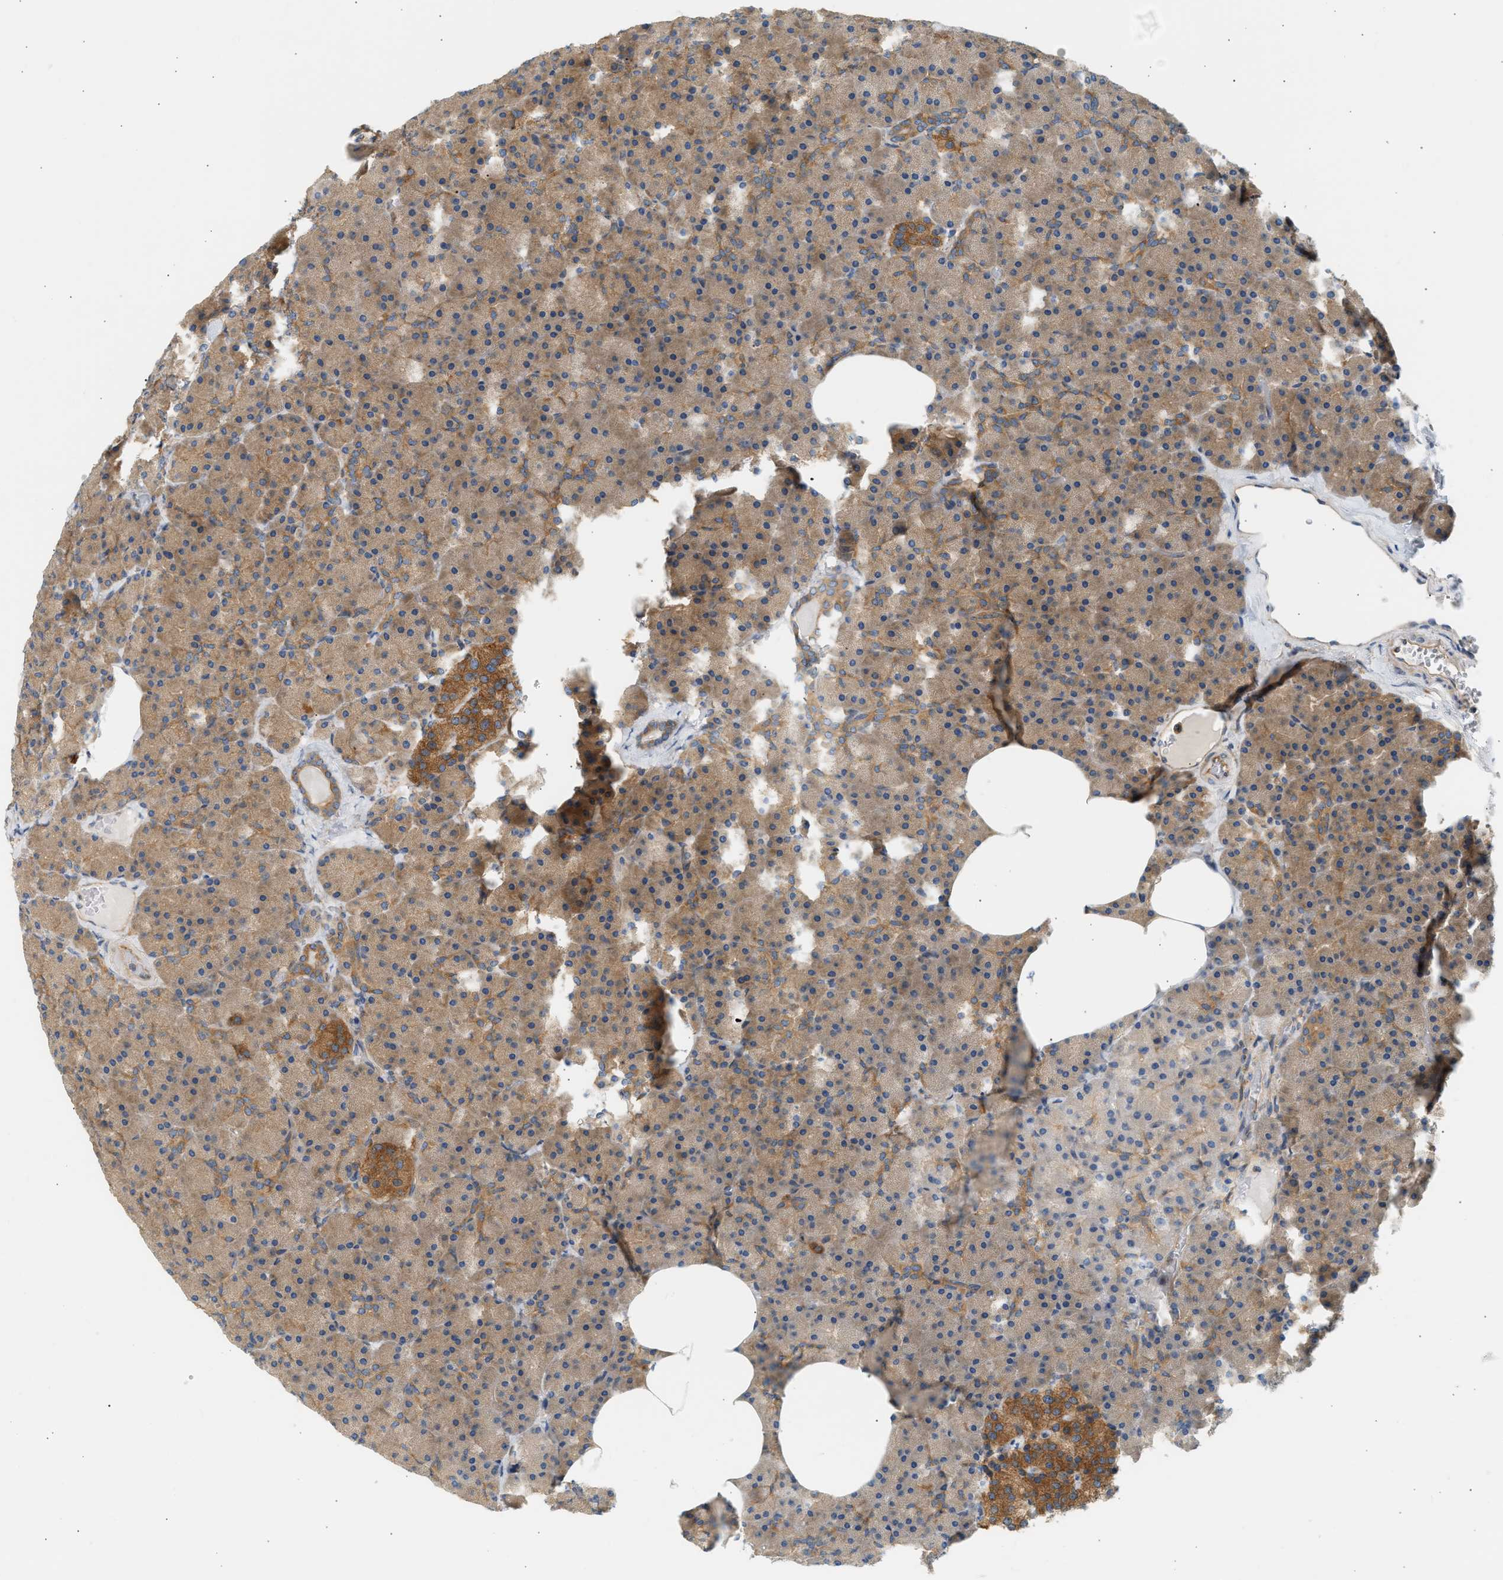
{"staining": {"intensity": "moderate", "quantity": ">75%", "location": "cytoplasmic/membranous"}, "tissue": "pancreas", "cell_type": "Exocrine glandular cells", "image_type": "normal", "snomed": [{"axis": "morphology", "description": "Normal tissue, NOS"}, {"axis": "morphology", "description": "Carcinoid, malignant, NOS"}, {"axis": "topography", "description": "Pancreas"}], "caption": "Protein staining of benign pancreas exhibits moderate cytoplasmic/membranous staining in approximately >75% of exocrine glandular cells.", "gene": "PAFAH1B1", "patient": {"sex": "female", "age": 35}}